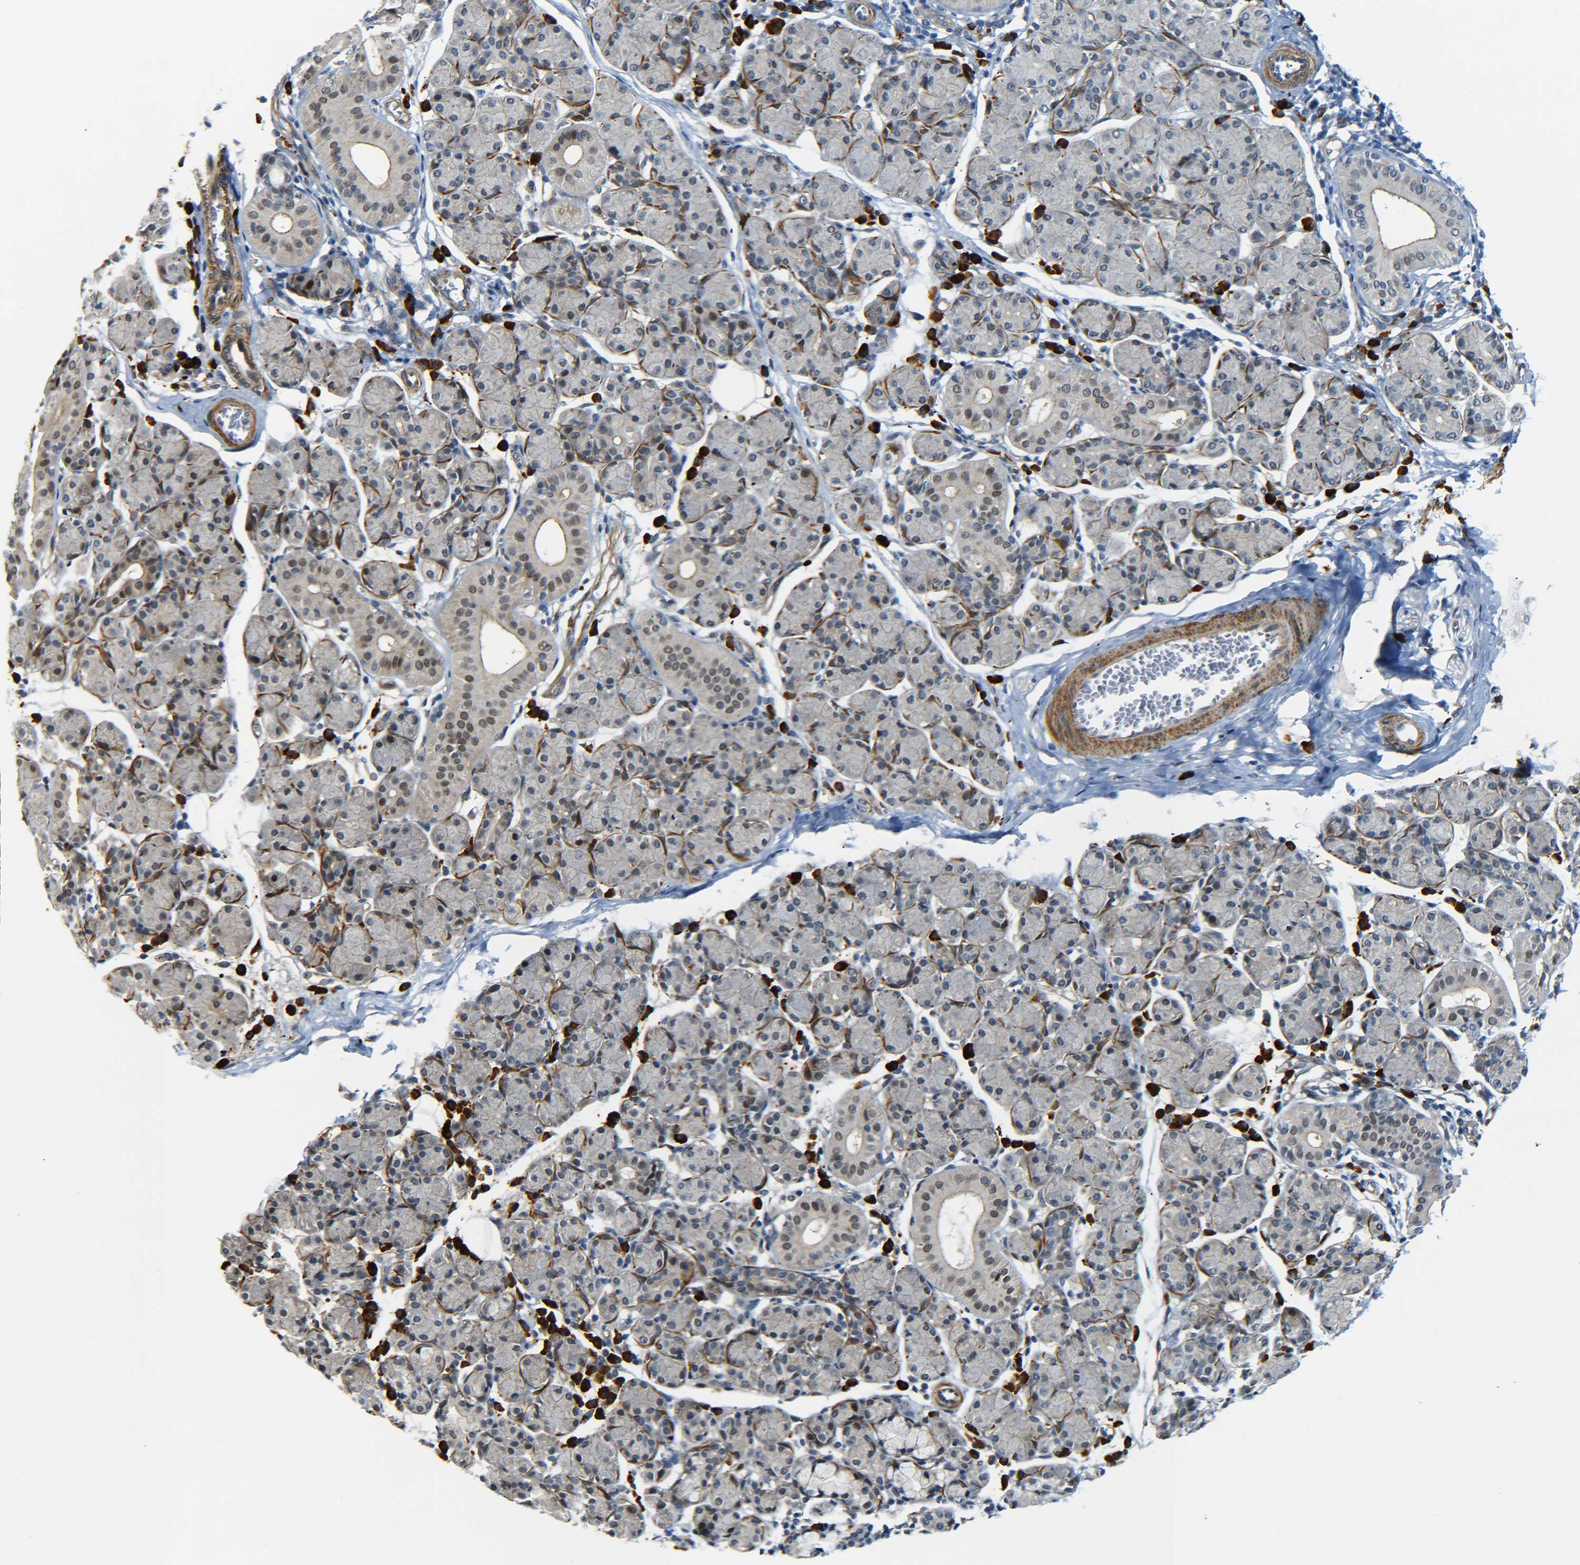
{"staining": {"intensity": "moderate", "quantity": "<25%", "location": "cytoplasmic/membranous,nuclear"}, "tissue": "salivary gland", "cell_type": "Glandular cells", "image_type": "normal", "snomed": [{"axis": "morphology", "description": "Normal tissue, NOS"}, {"axis": "morphology", "description": "Inflammation, NOS"}, {"axis": "topography", "description": "Lymph node"}, {"axis": "topography", "description": "Salivary gland"}], "caption": "The micrograph displays immunohistochemical staining of benign salivary gland. There is moderate cytoplasmic/membranous,nuclear staining is appreciated in approximately <25% of glandular cells.", "gene": "MEIS1", "patient": {"sex": "male", "age": 3}}